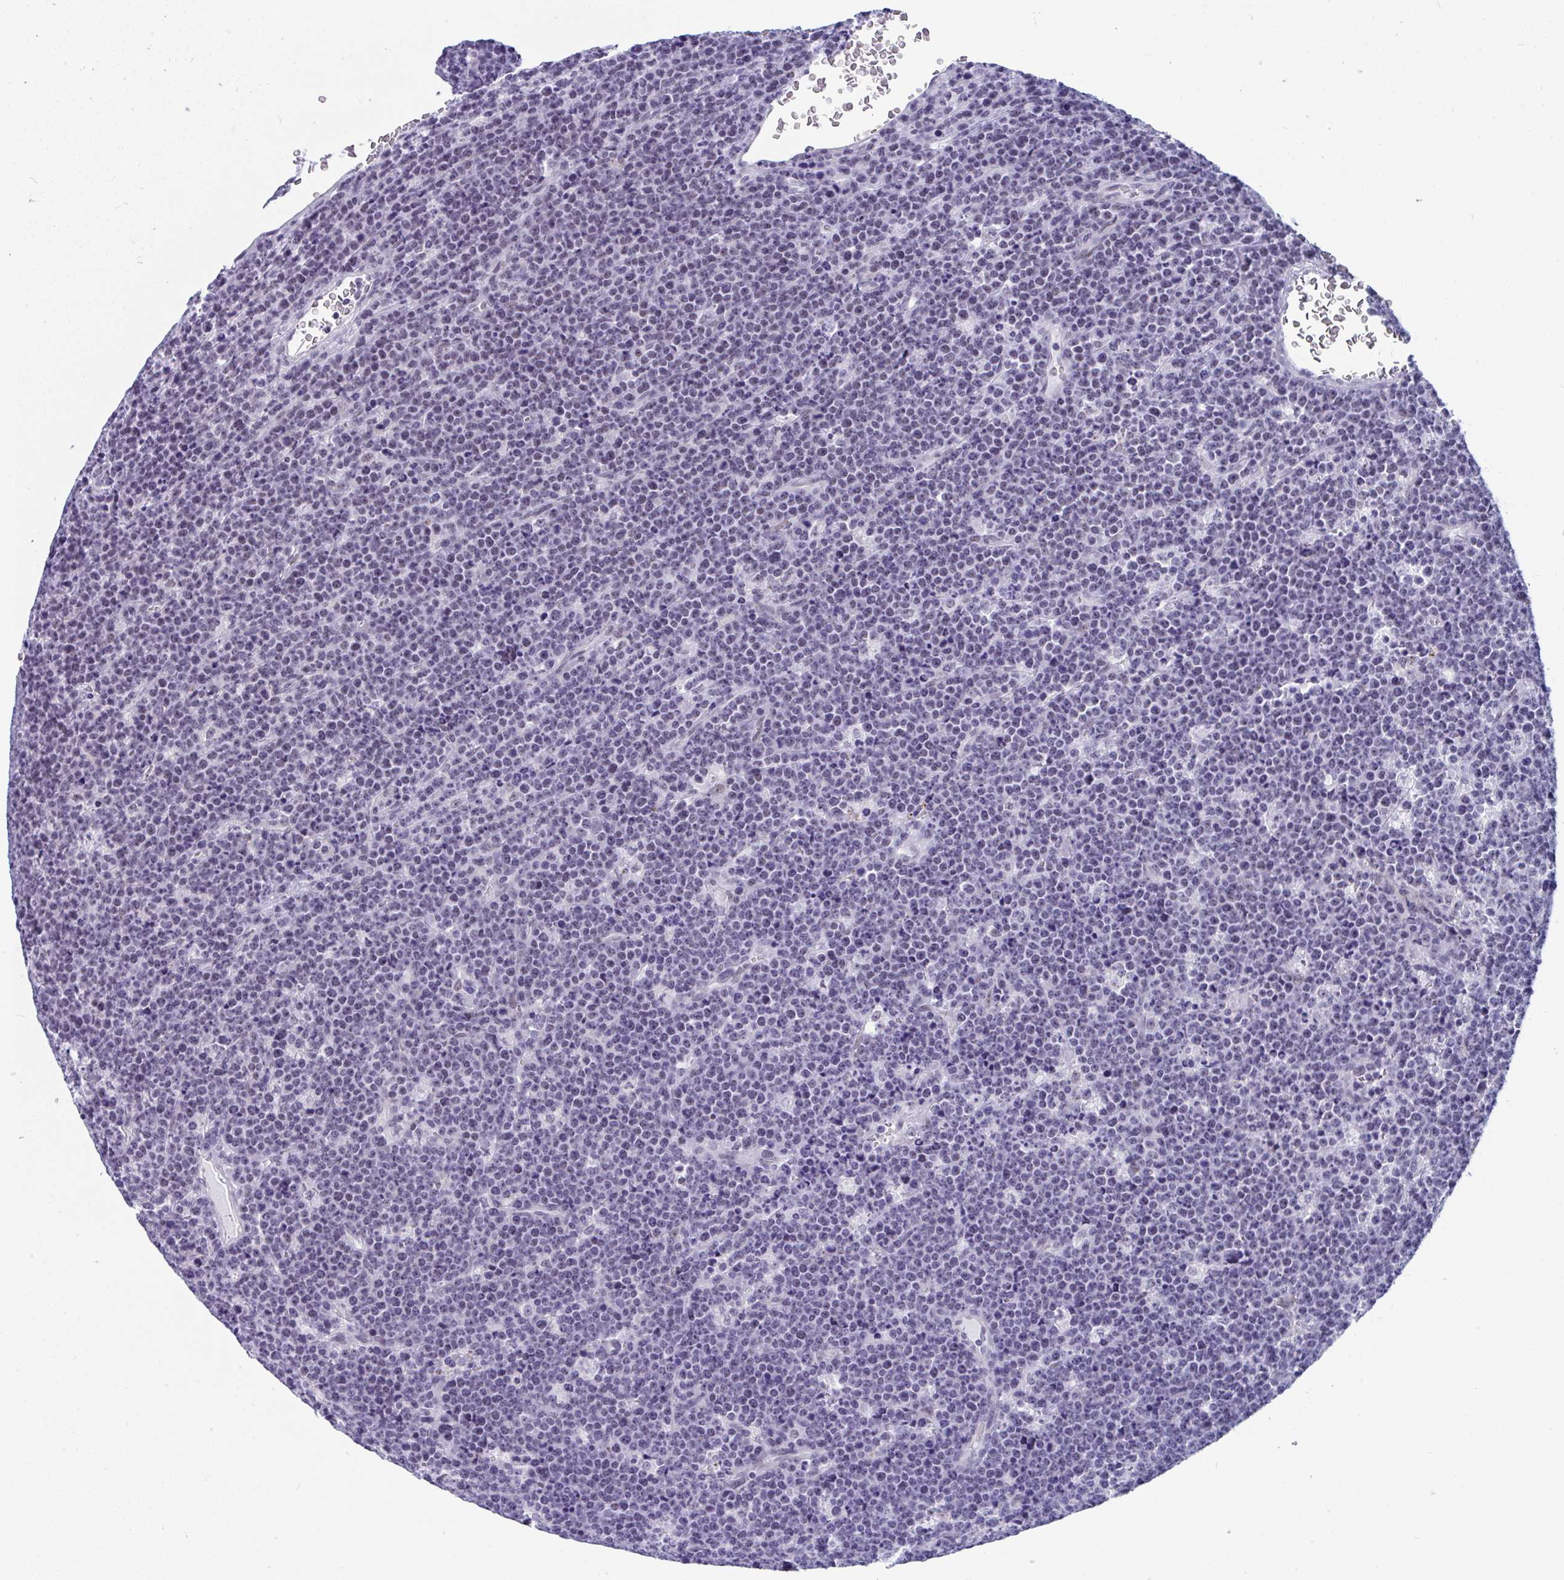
{"staining": {"intensity": "negative", "quantity": "none", "location": "none"}, "tissue": "lymphoma", "cell_type": "Tumor cells", "image_type": "cancer", "snomed": [{"axis": "morphology", "description": "Malignant lymphoma, non-Hodgkin's type, High grade"}, {"axis": "topography", "description": "Ovary"}], "caption": "High power microscopy photomicrograph of an immunohistochemistry histopathology image of malignant lymphoma, non-Hodgkin's type (high-grade), revealing no significant staining in tumor cells.", "gene": "CDK13", "patient": {"sex": "female", "age": 56}}